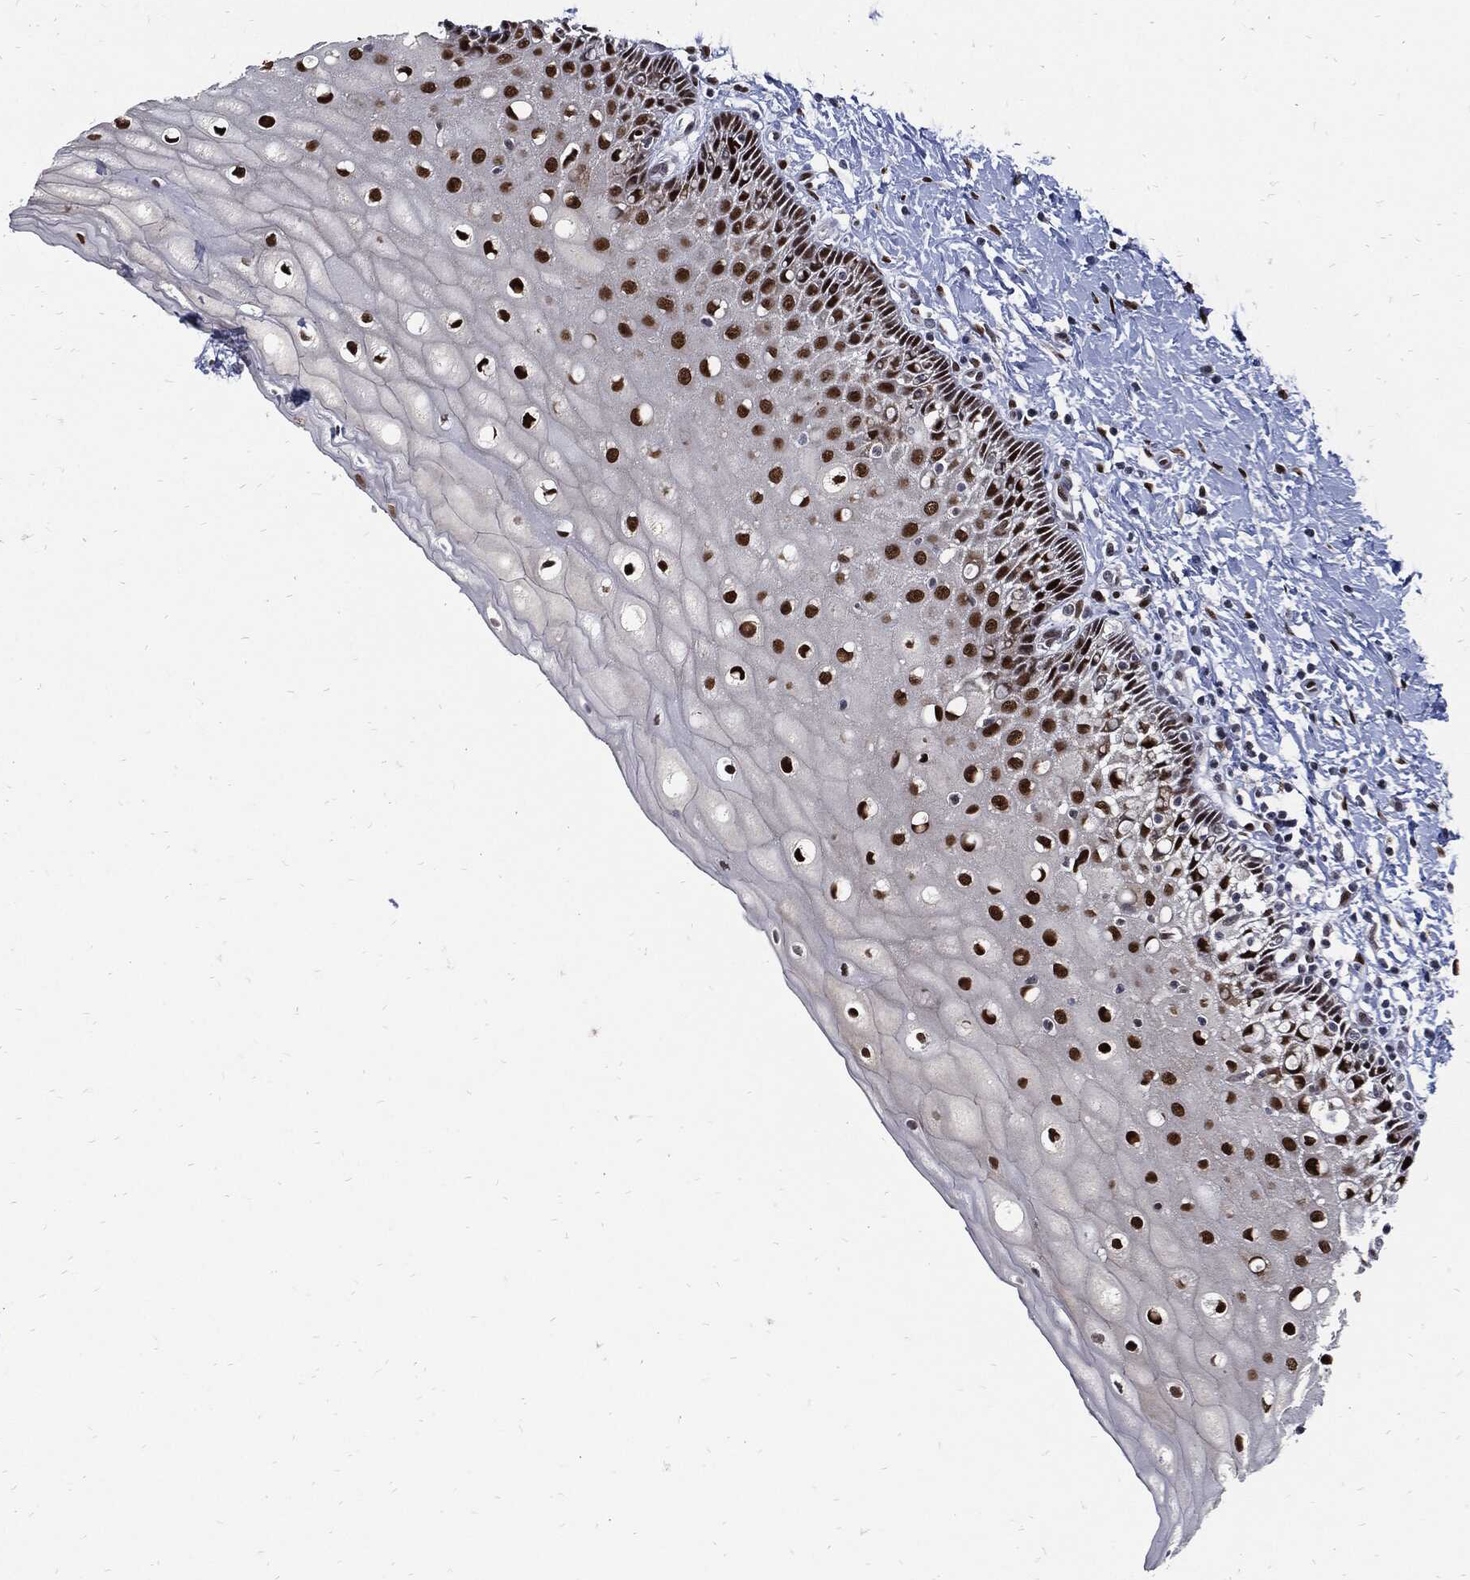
{"staining": {"intensity": "moderate", "quantity": "<25%", "location": "nuclear"}, "tissue": "cervix", "cell_type": "Glandular cells", "image_type": "normal", "snomed": [{"axis": "morphology", "description": "Normal tissue, NOS"}, {"axis": "topography", "description": "Cervix"}], "caption": "Immunohistochemical staining of benign human cervix shows moderate nuclear protein positivity in approximately <25% of glandular cells.", "gene": "NBN", "patient": {"sex": "female", "age": 37}}